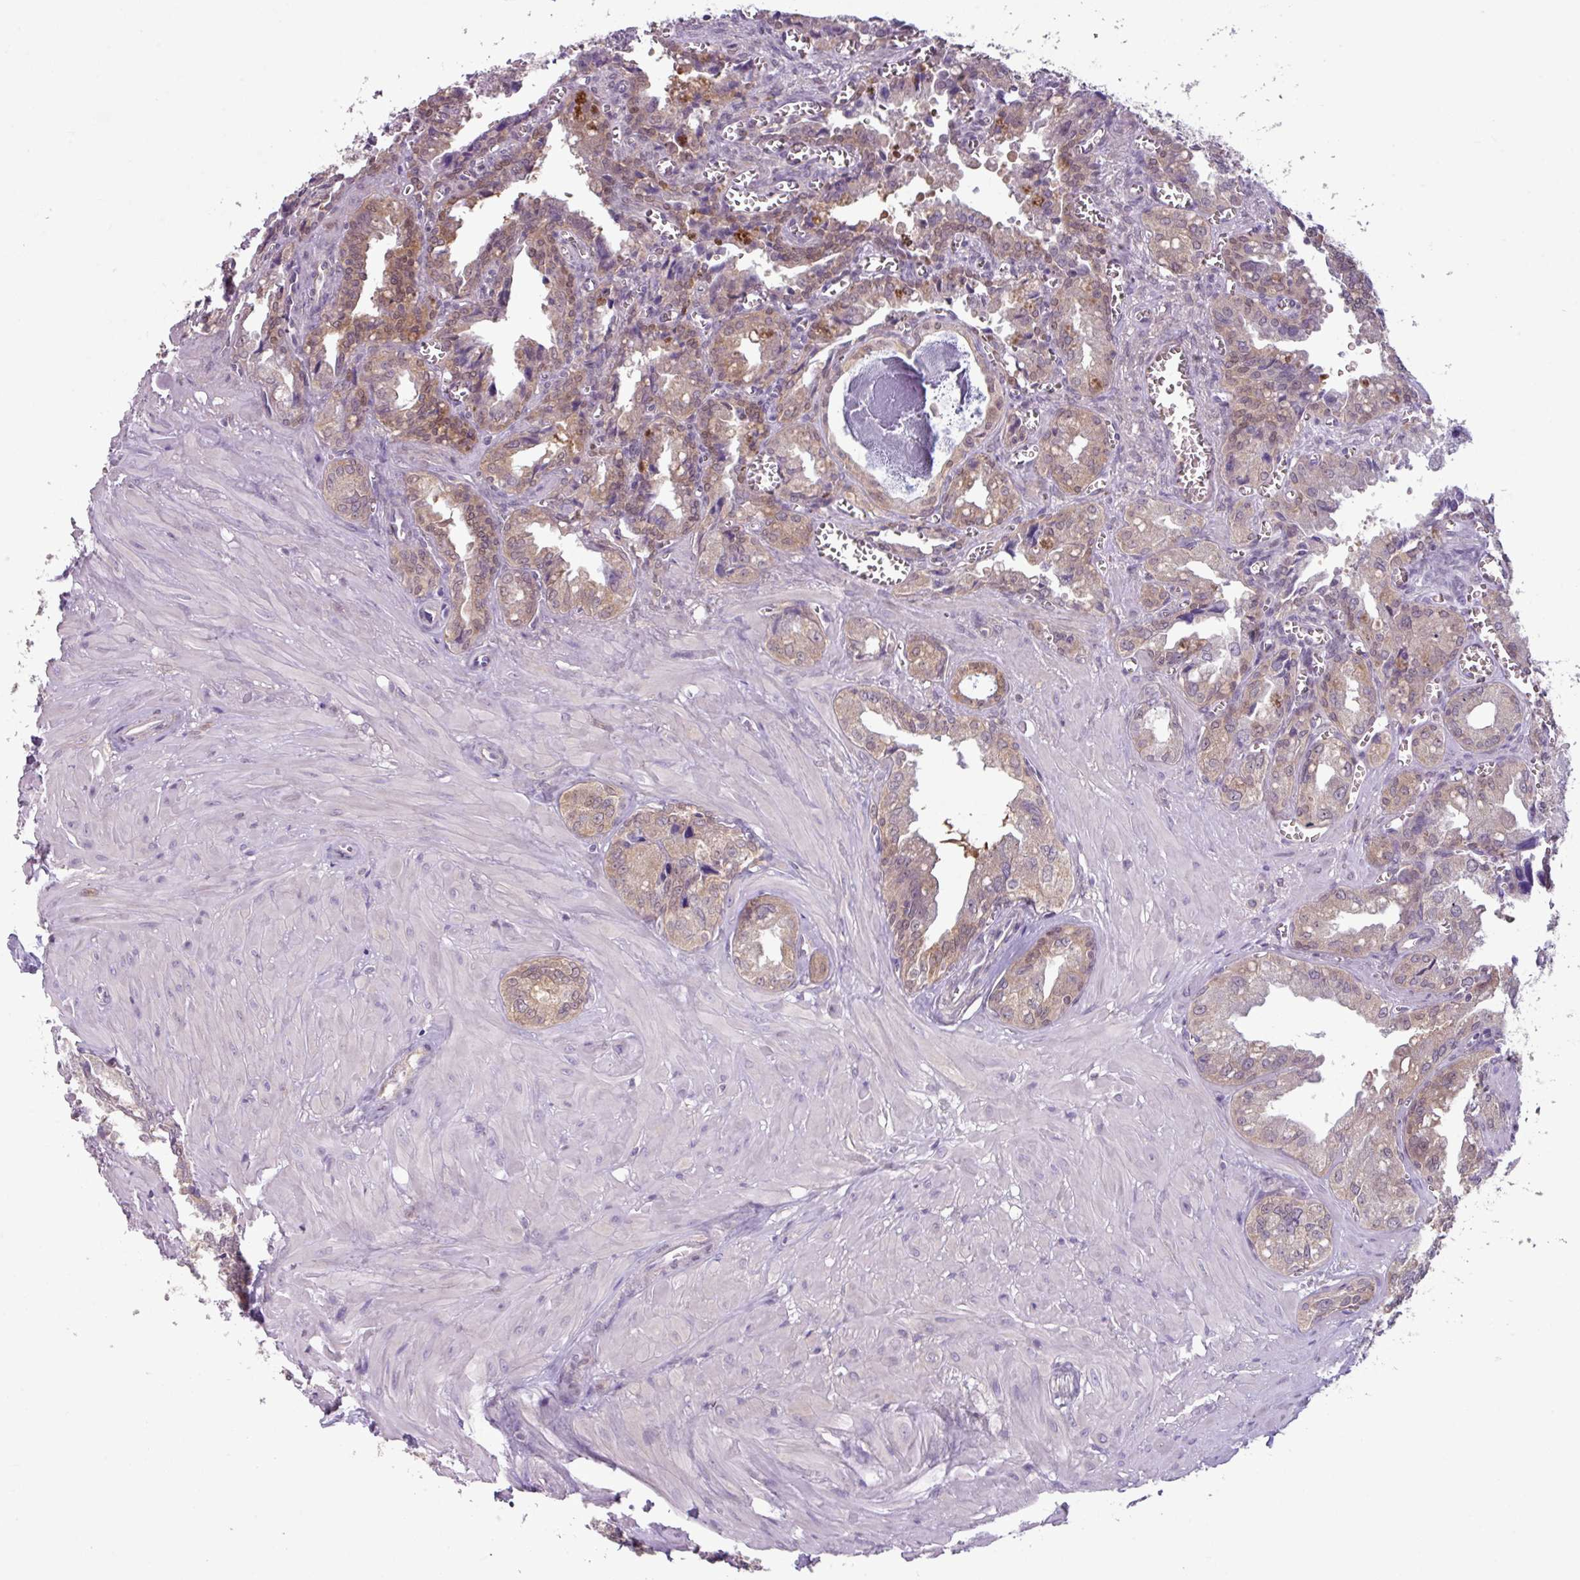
{"staining": {"intensity": "weak", "quantity": "25%-75%", "location": "cytoplasmic/membranous,nuclear"}, "tissue": "seminal vesicle", "cell_type": "Glandular cells", "image_type": "normal", "snomed": [{"axis": "morphology", "description": "Normal tissue, NOS"}, {"axis": "topography", "description": "Seminal veicle"}], "caption": "Immunohistochemical staining of benign seminal vesicle displays low levels of weak cytoplasmic/membranous,nuclear expression in about 25%-75% of glandular cells.", "gene": "TTLL12", "patient": {"sex": "male", "age": 67}}